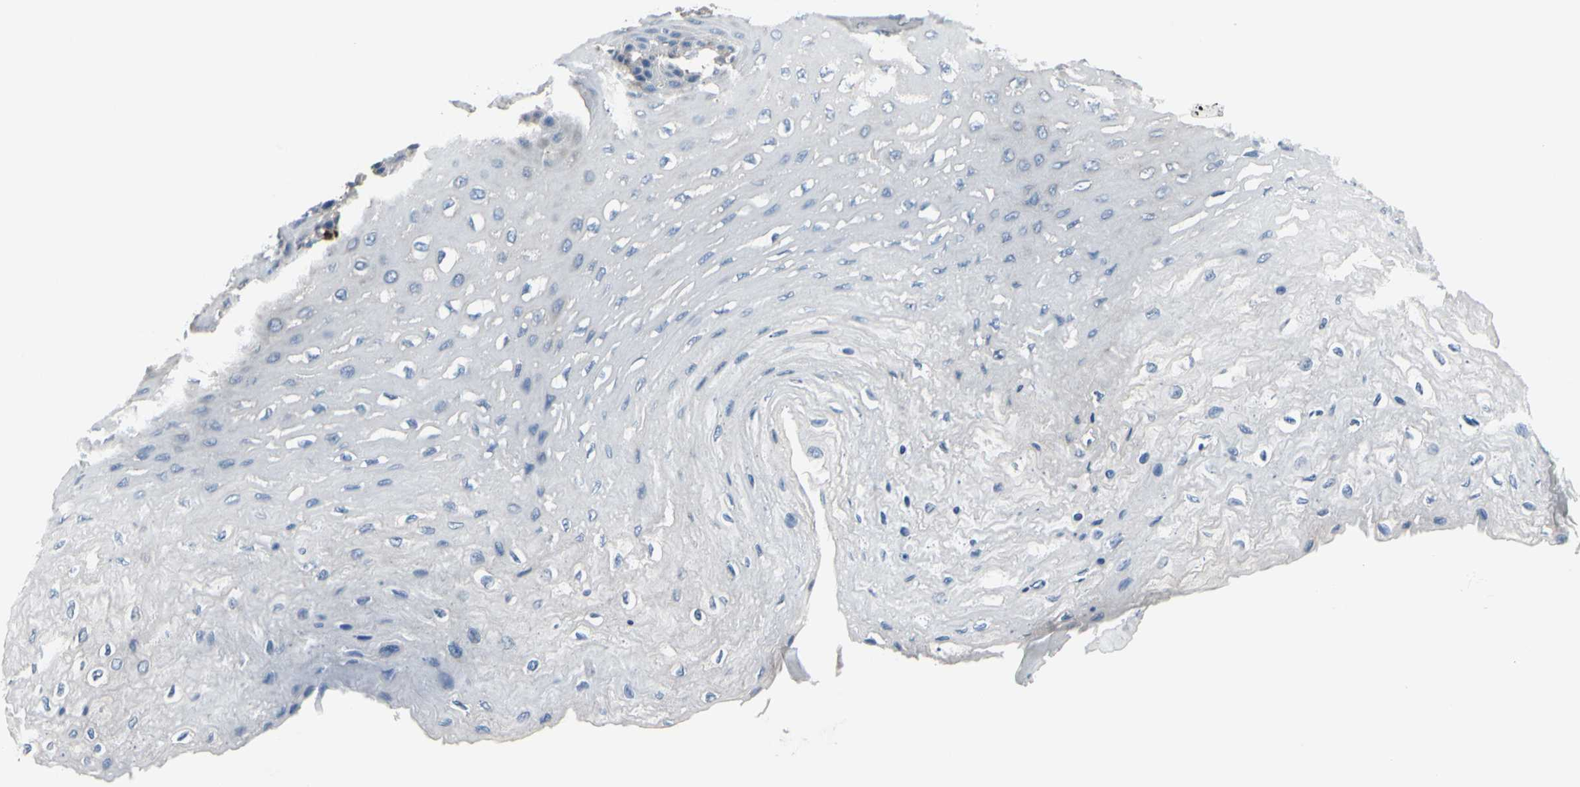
{"staining": {"intensity": "negative", "quantity": "none", "location": "none"}, "tissue": "esophagus", "cell_type": "Squamous epithelial cells", "image_type": "normal", "snomed": [{"axis": "morphology", "description": "Normal tissue, NOS"}, {"axis": "topography", "description": "Esophagus"}], "caption": "IHC photomicrograph of normal esophagus: esophagus stained with DAB (3,3'-diaminobenzidine) shows no significant protein positivity in squamous epithelial cells. (DAB immunohistochemistry, high magnification).", "gene": "PRKAR2B", "patient": {"sex": "female", "age": 72}}